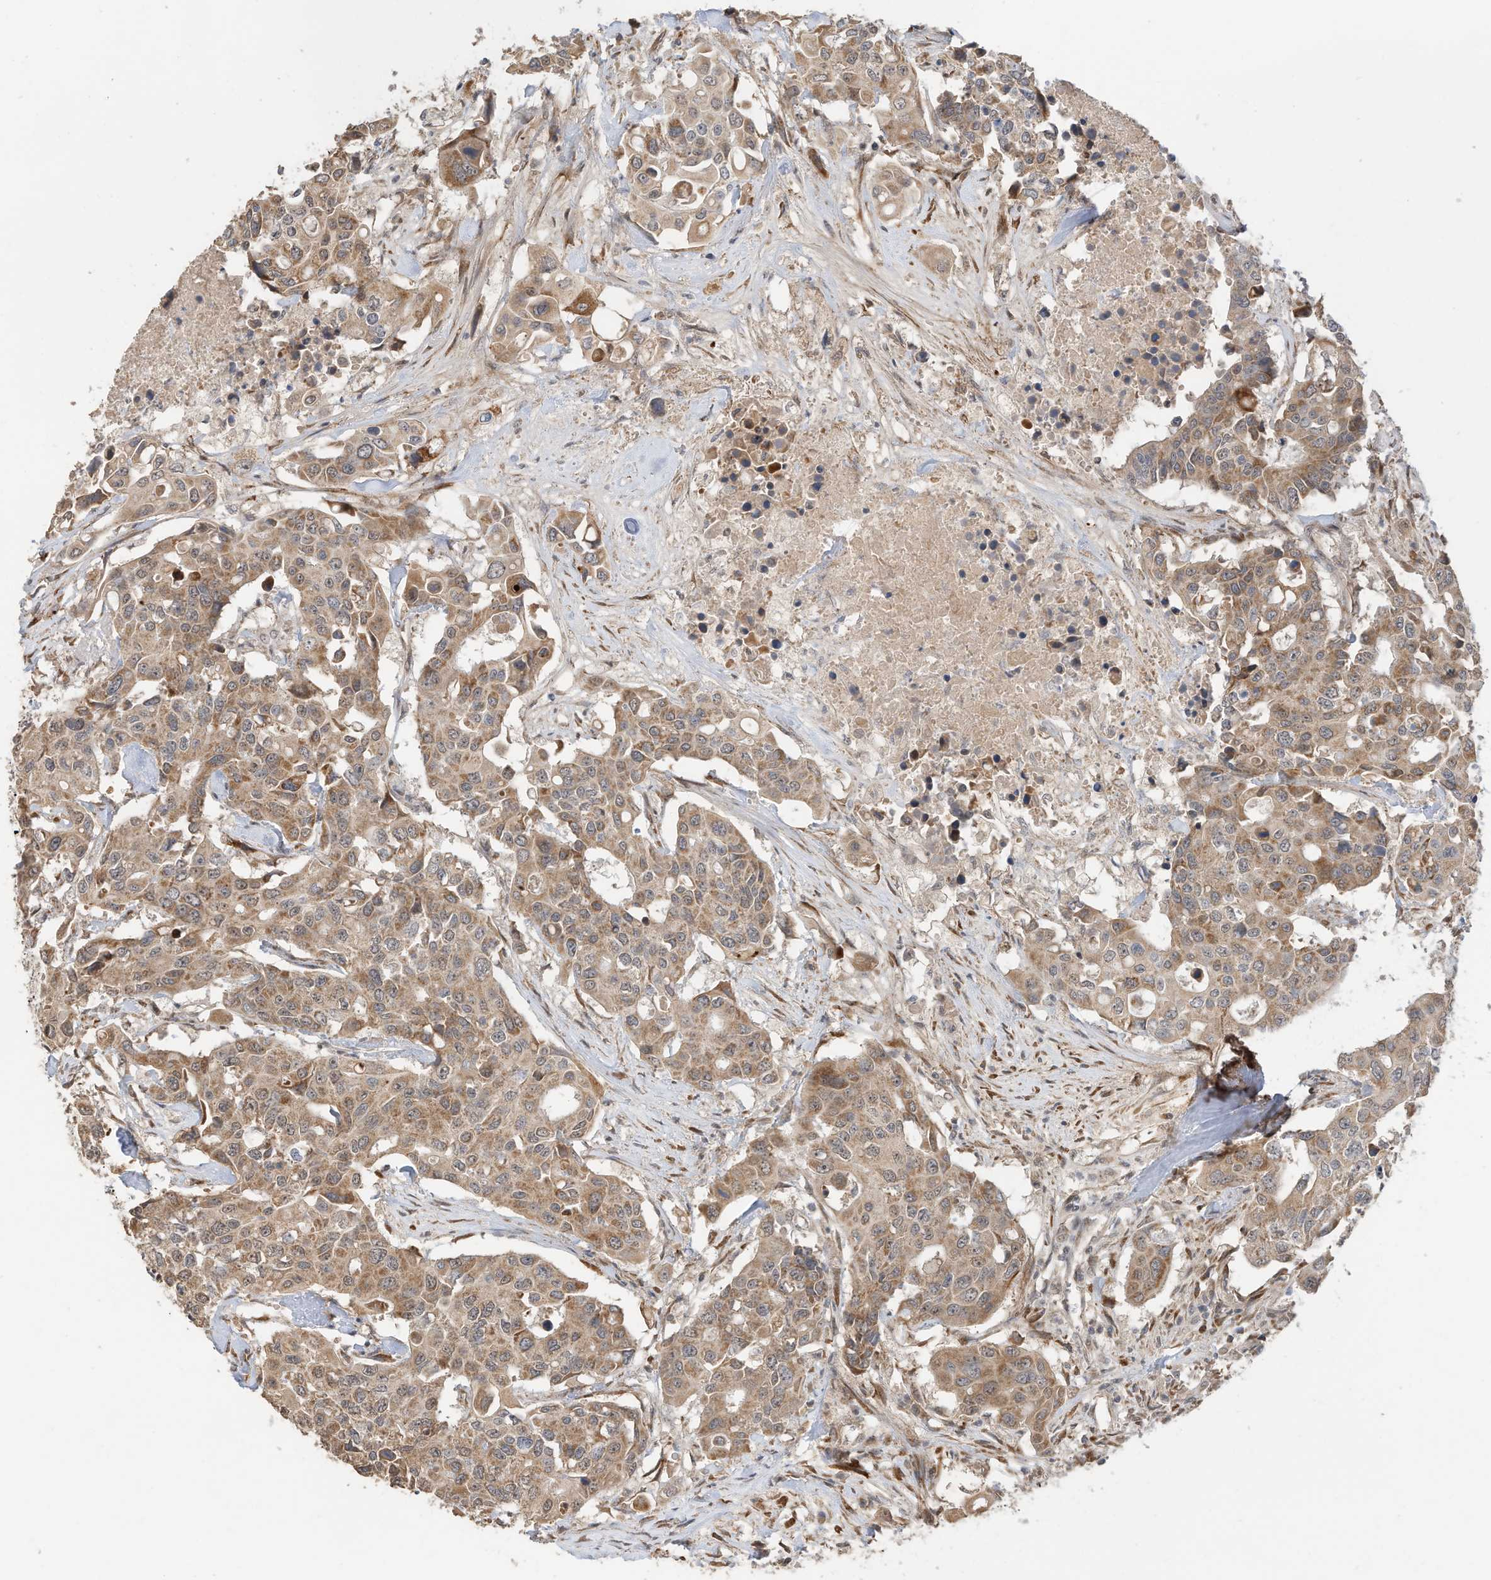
{"staining": {"intensity": "moderate", "quantity": "25%-75%", "location": "cytoplasmic/membranous"}, "tissue": "colorectal cancer", "cell_type": "Tumor cells", "image_type": "cancer", "snomed": [{"axis": "morphology", "description": "Adenocarcinoma, NOS"}, {"axis": "topography", "description": "Colon"}], "caption": "IHC image of colorectal adenocarcinoma stained for a protein (brown), which displays medium levels of moderate cytoplasmic/membranous staining in about 25%-75% of tumor cells.", "gene": "CAGE1", "patient": {"sex": "male", "age": 77}}